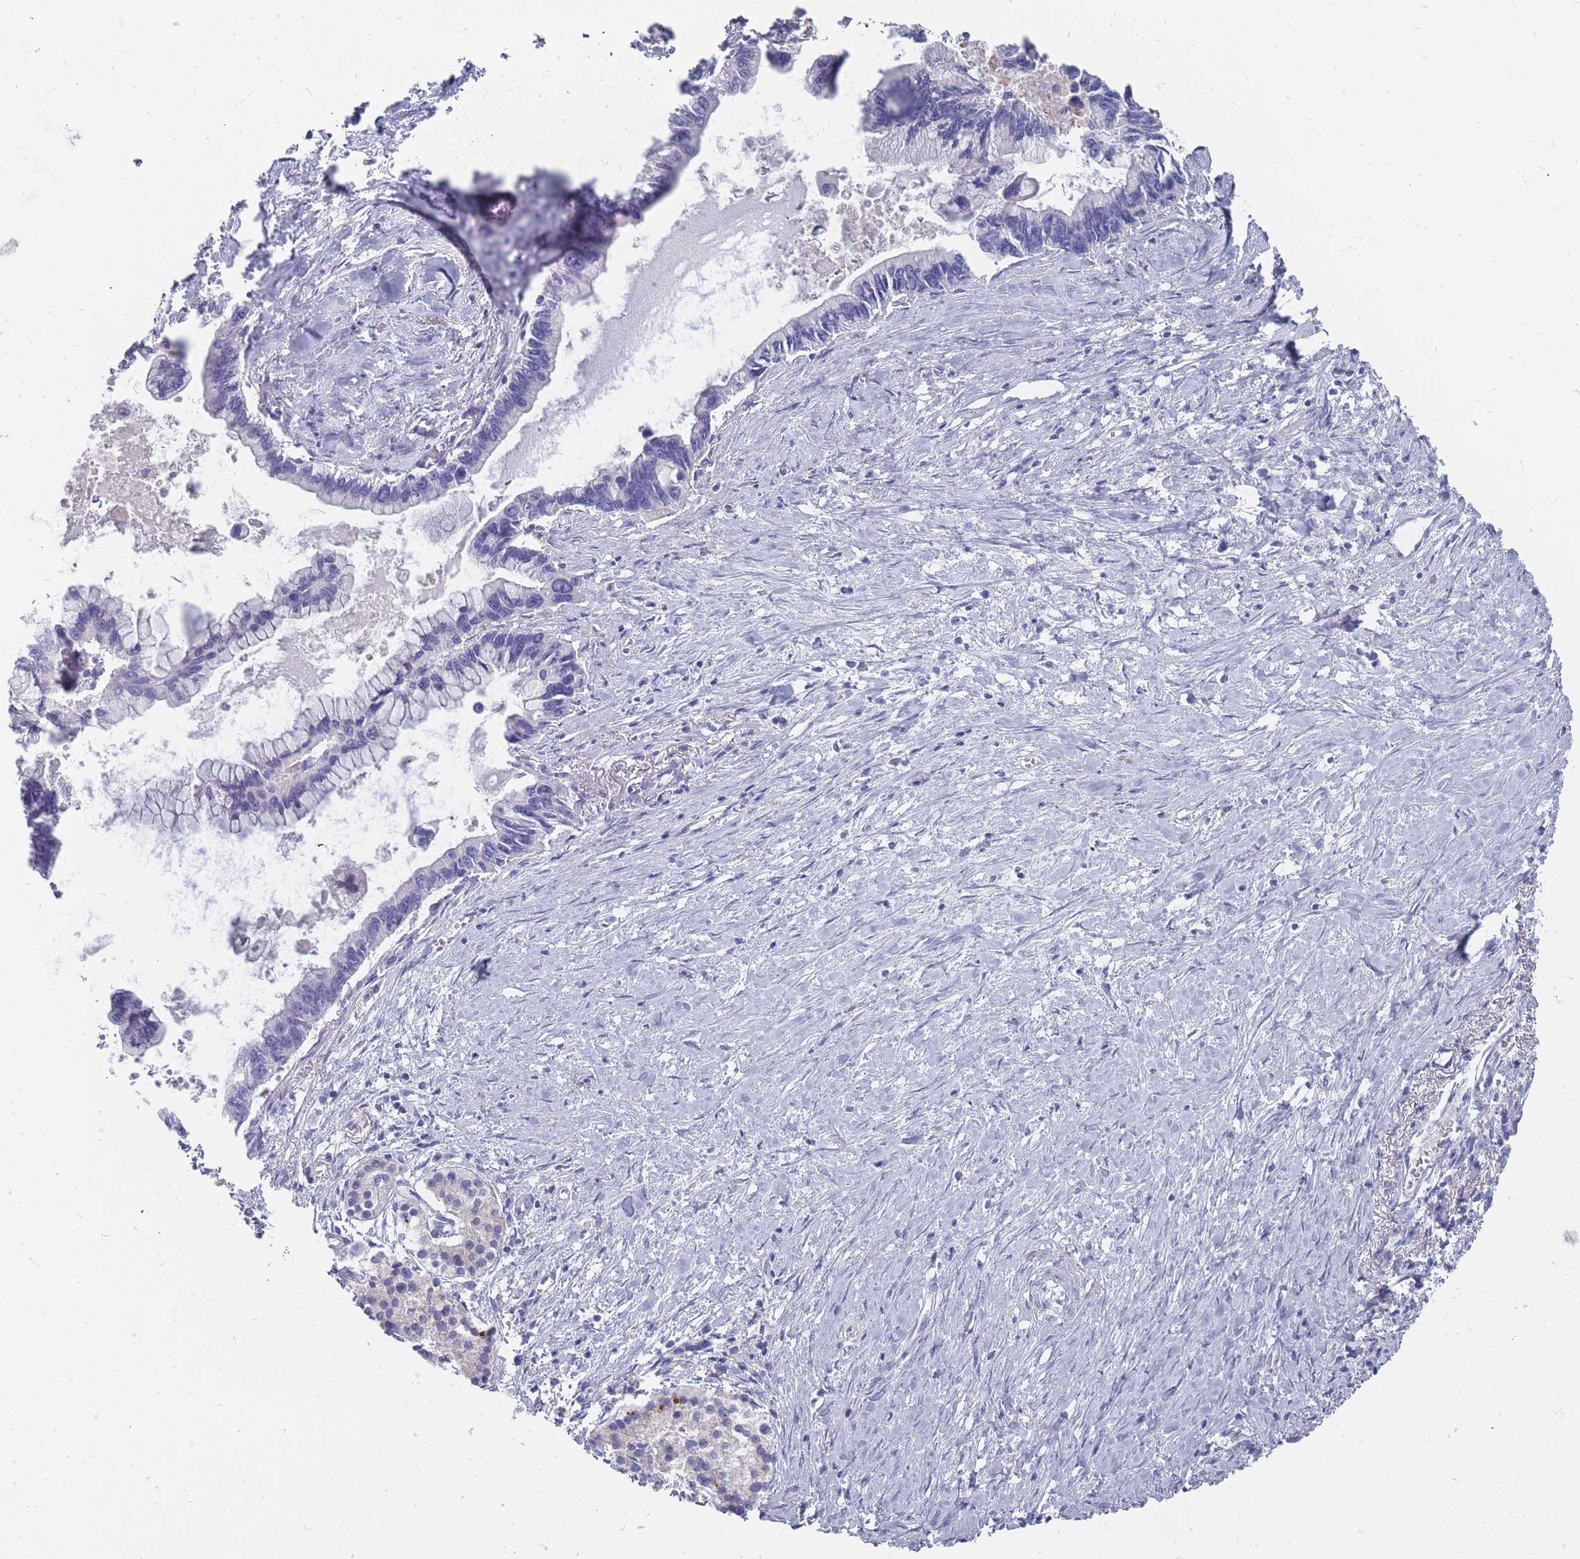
{"staining": {"intensity": "negative", "quantity": "none", "location": "none"}, "tissue": "pancreatic cancer", "cell_type": "Tumor cells", "image_type": "cancer", "snomed": [{"axis": "morphology", "description": "Adenocarcinoma, NOS"}, {"axis": "topography", "description": "Pancreas"}], "caption": "The histopathology image reveals no significant expression in tumor cells of pancreatic cancer. (DAB immunohistochemistry (IHC) with hematoxylin counter stain).", "gene": "OTULINL", "patient": {"sex": "female", "age": 83}}